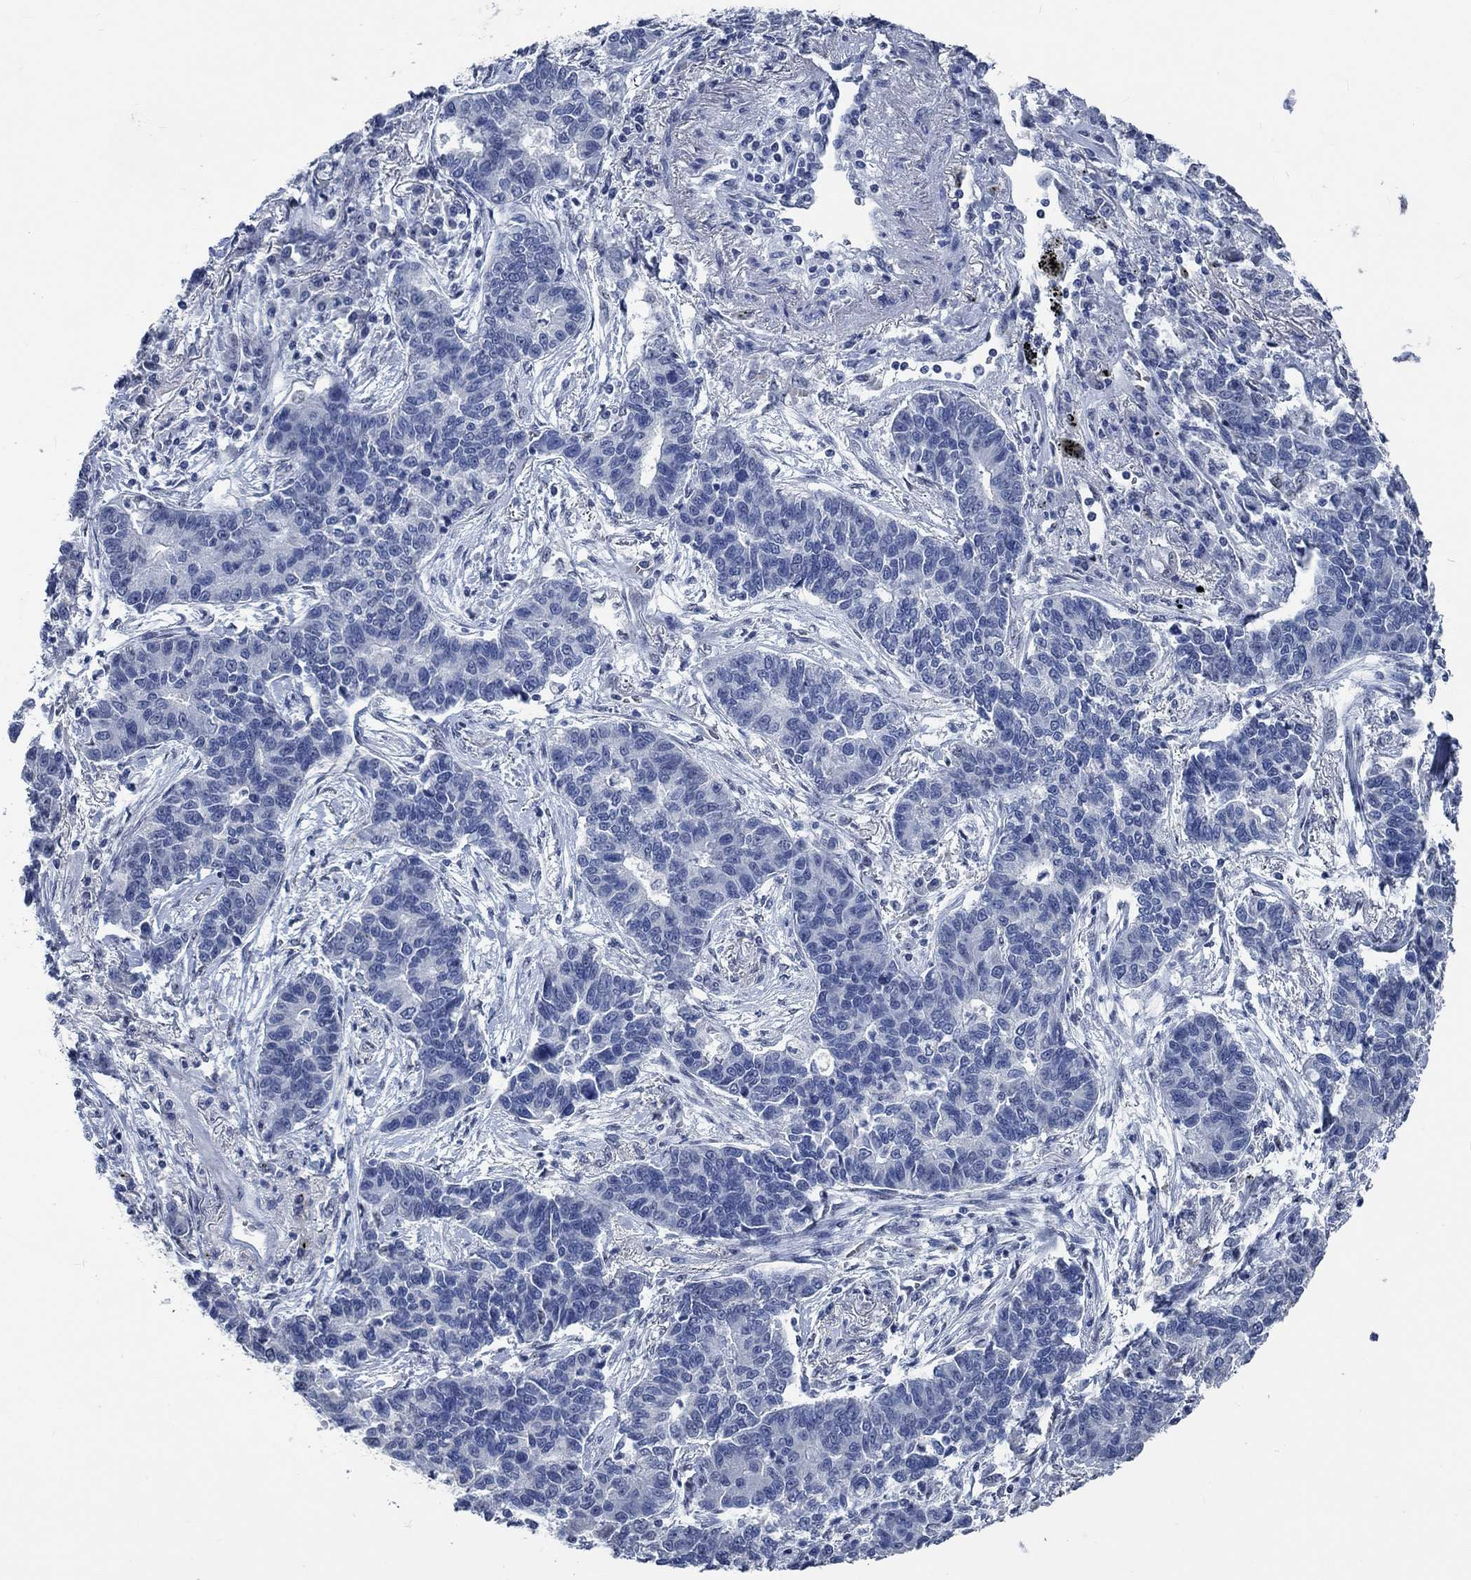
{"staining": {"intensity": "negative", "quantity": "none", "location": "none"}, "tissue": "lung cancer", "cell_type": "Tumor cells", "image_type": "cancer", "snomed": [{"axis": "morphology", "description": "Adenocarcinoma, NOS"}, {"axis": "topography", "description": "Lung"}], "caption": "IHC micrograph of human adenocarcinoma (lung) stained for a protein (brown), which exhibits no expression in tumor cells.", "gene": "OBSCN", "patient": {"sex": "female", "age": 57}}